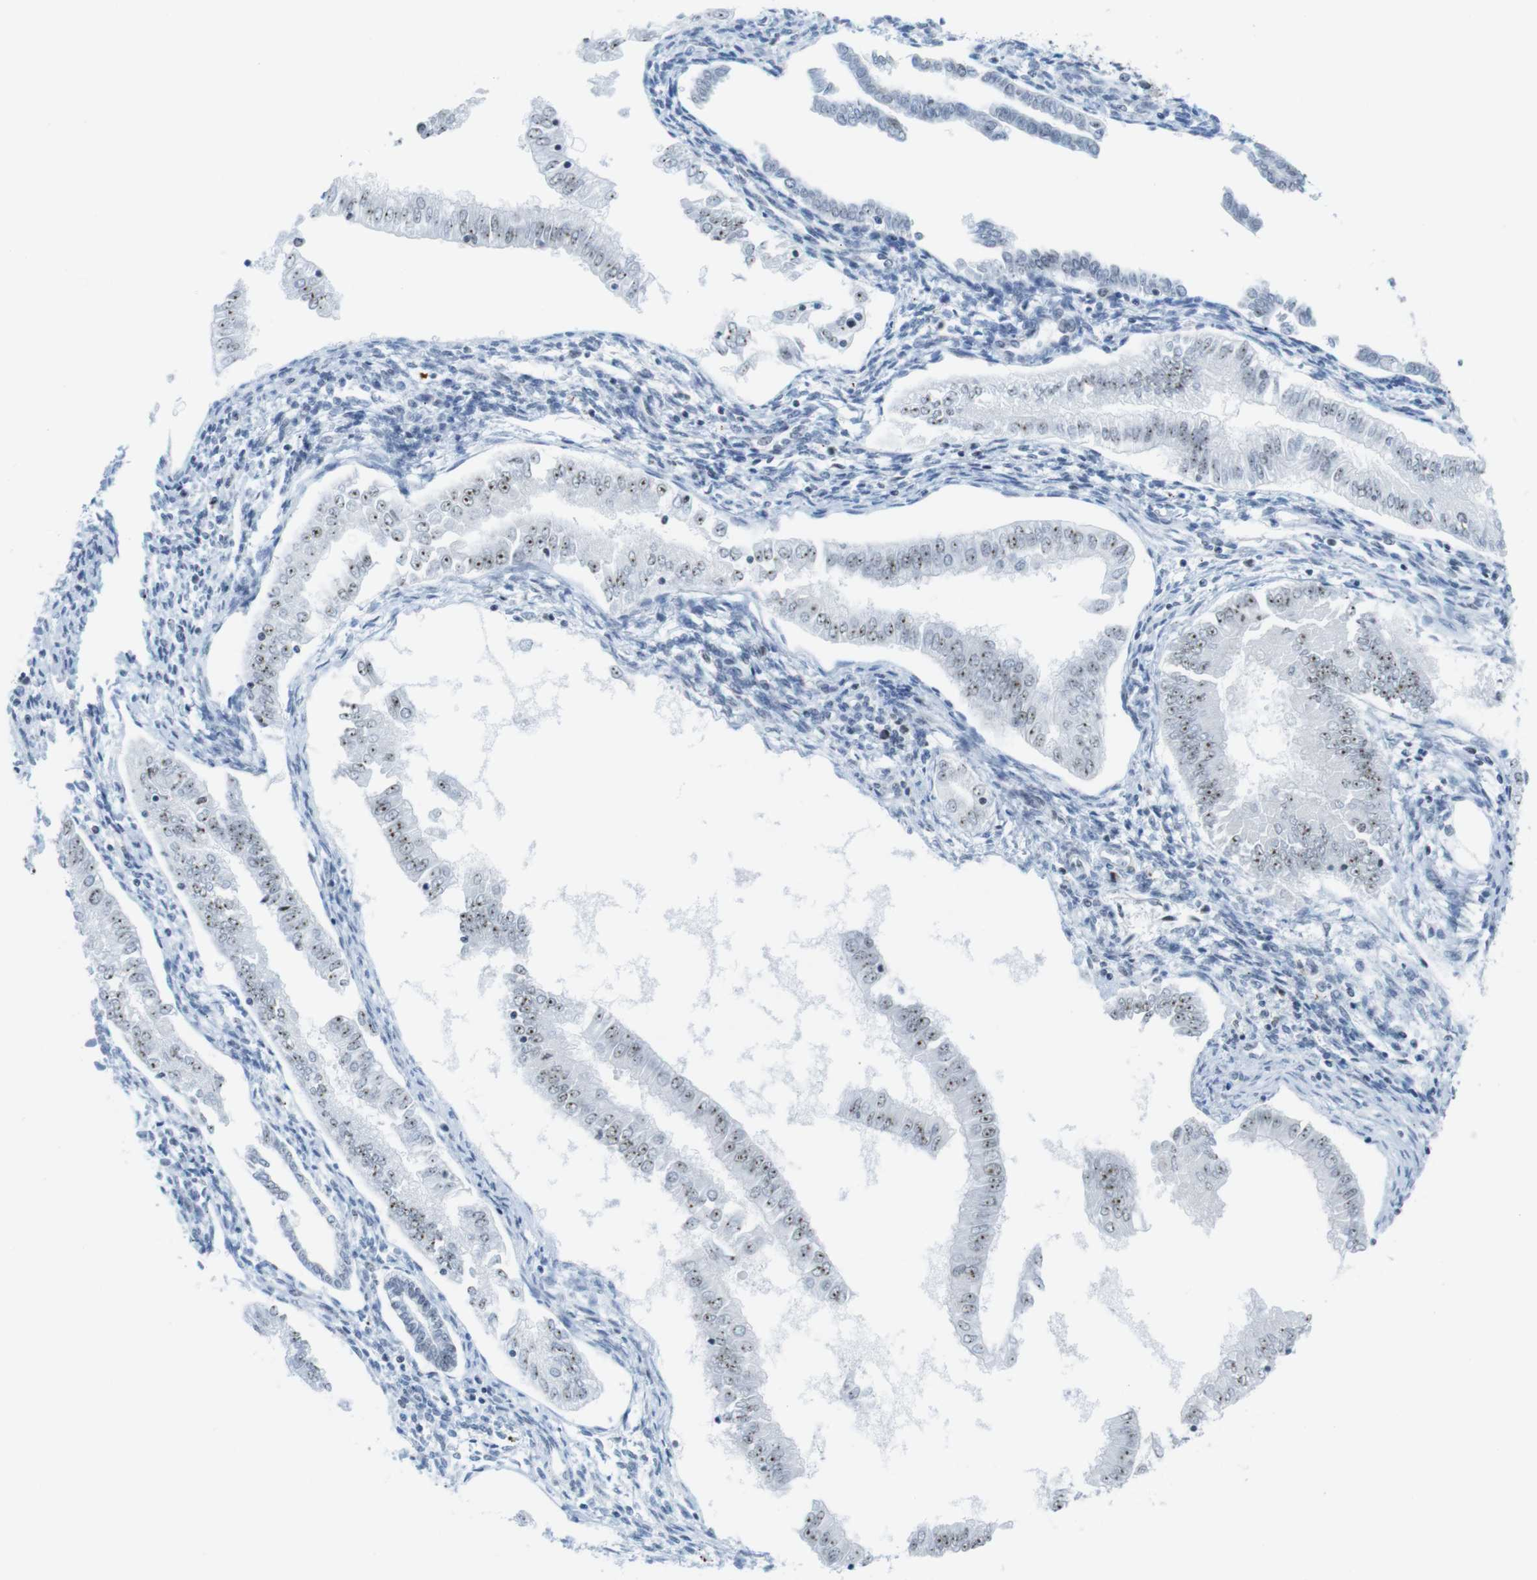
{"staining": {"intensity": "moderate", "quantity": "25%-75%", "location": "nuclear"}, "tissue": "endometrial cancer", "cell_type": "Tumor cells", "image_type": "cancer", "snomed": [{"axis": "morphology", "description": "Adenocarcinoma, NOS"}, {"axis": "topography", "description": "Endometrium"}], "caption": "Immunohistochemistry (DAB (3,3'-diaminobenzidine)) staining of endometrial cancer (adenocarcinoma) demonstrates moderate nuclear protein positivity in about 25%-75% of tumor cells.", "gene": "NIFK", "patient": {"sex": "female", "age": 53}}